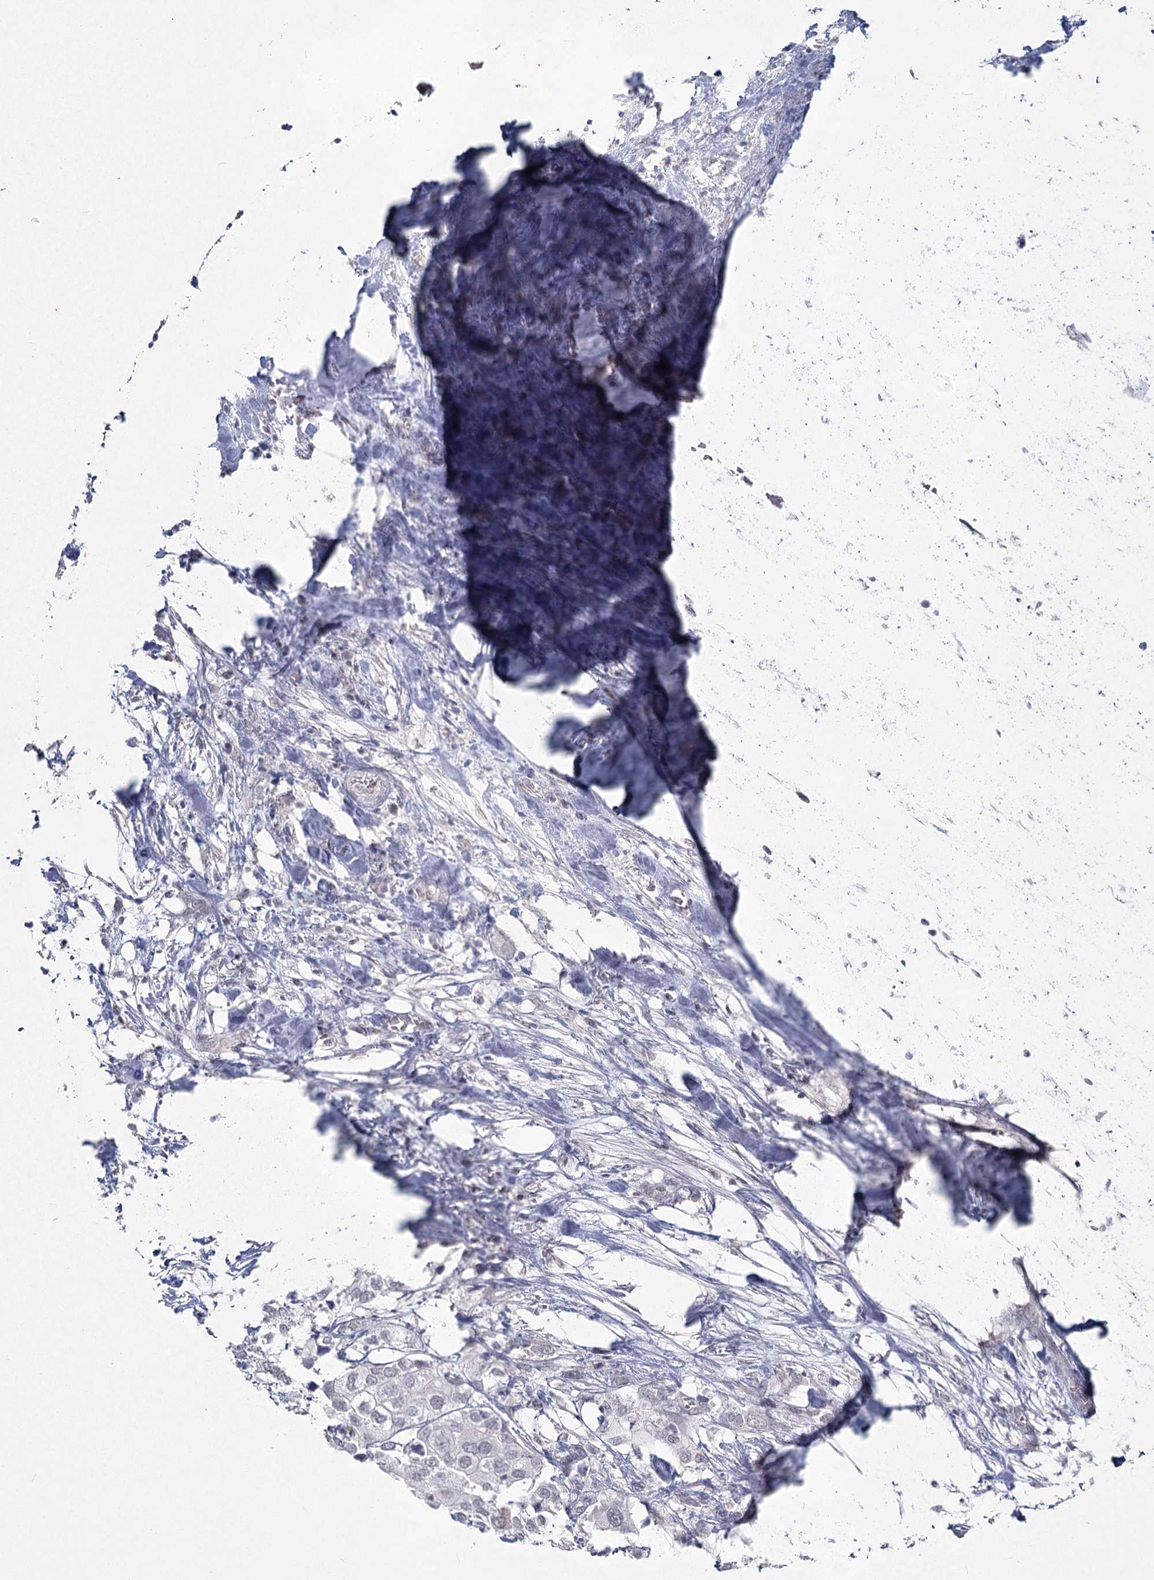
{"staining": {"intensity": "negative", "quantity": "none", "location": "none"}, "tissue": "urothelial cancer", "cell_type": "Tumor cells", "image_type": "cancer", "snomed": [{"axis": "morphology", "description": "Urothelial carcinoma, High grade"}, {"axis": "topography", "description": "Urinary bladder"}], "caption": "Micrograph shows no protein expression in tumor cells of urothelial cancer tissue.", "gene": "LY6G5C", "patient": {"sex": "male", "age": 64}}